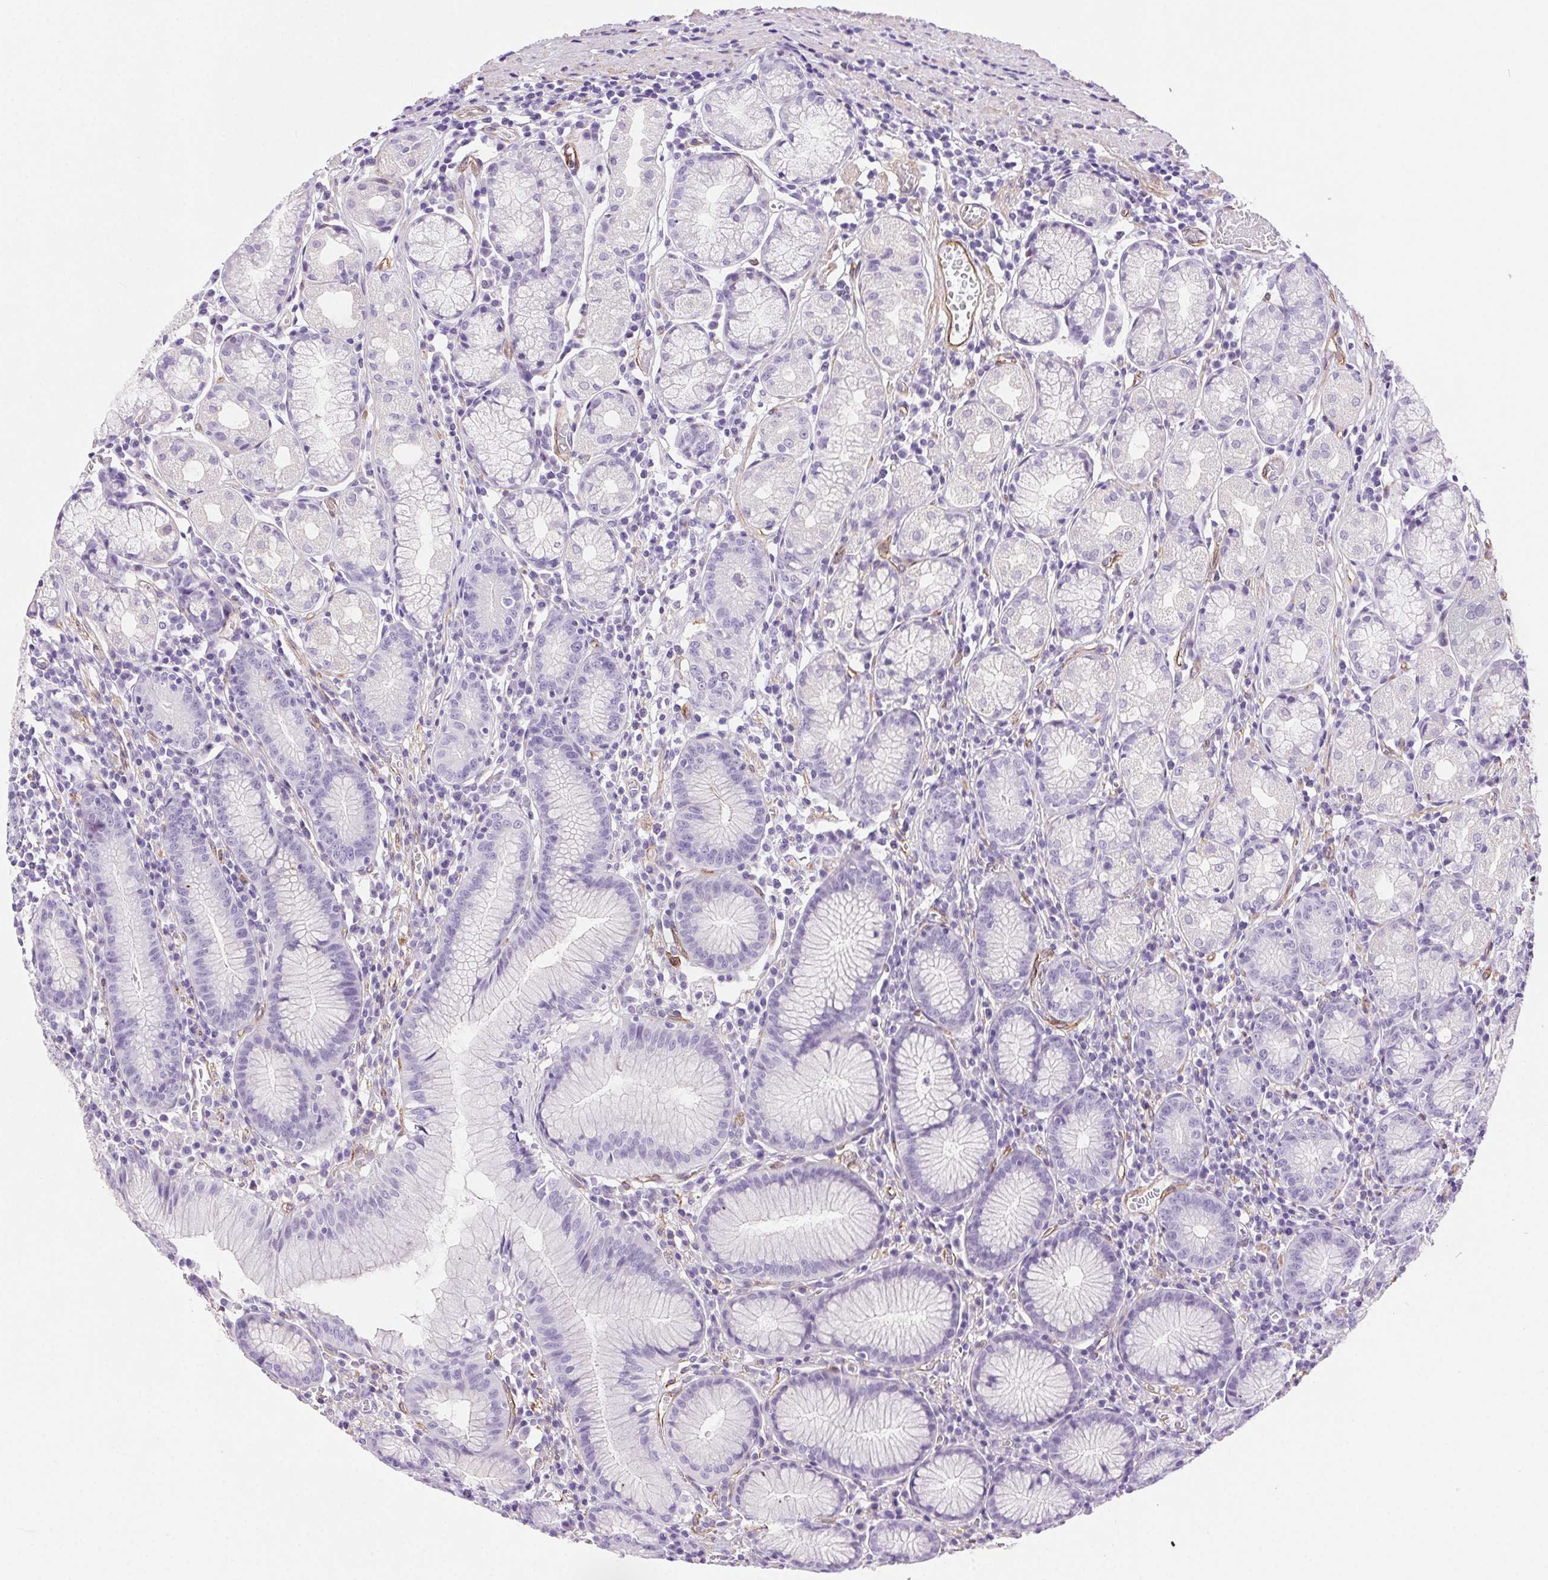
{"staining": {"intensity": "negative", "quantity": "none", "location": "none"}, "tissue": "stomach", "cell_type": "Glandular cells", "image_type": "normal", "snomed": [{"axis": "morphology", "description": "Normal tissue, NOS"}, {"axis": "topography", "description": "Stomach"}], "caption": "Immunohistochemical staining of normal stomach exhibits no significant expression in glandular cells.", "gene": "SHCBP1L", "patient": {"sex": "male", "age": 55}}